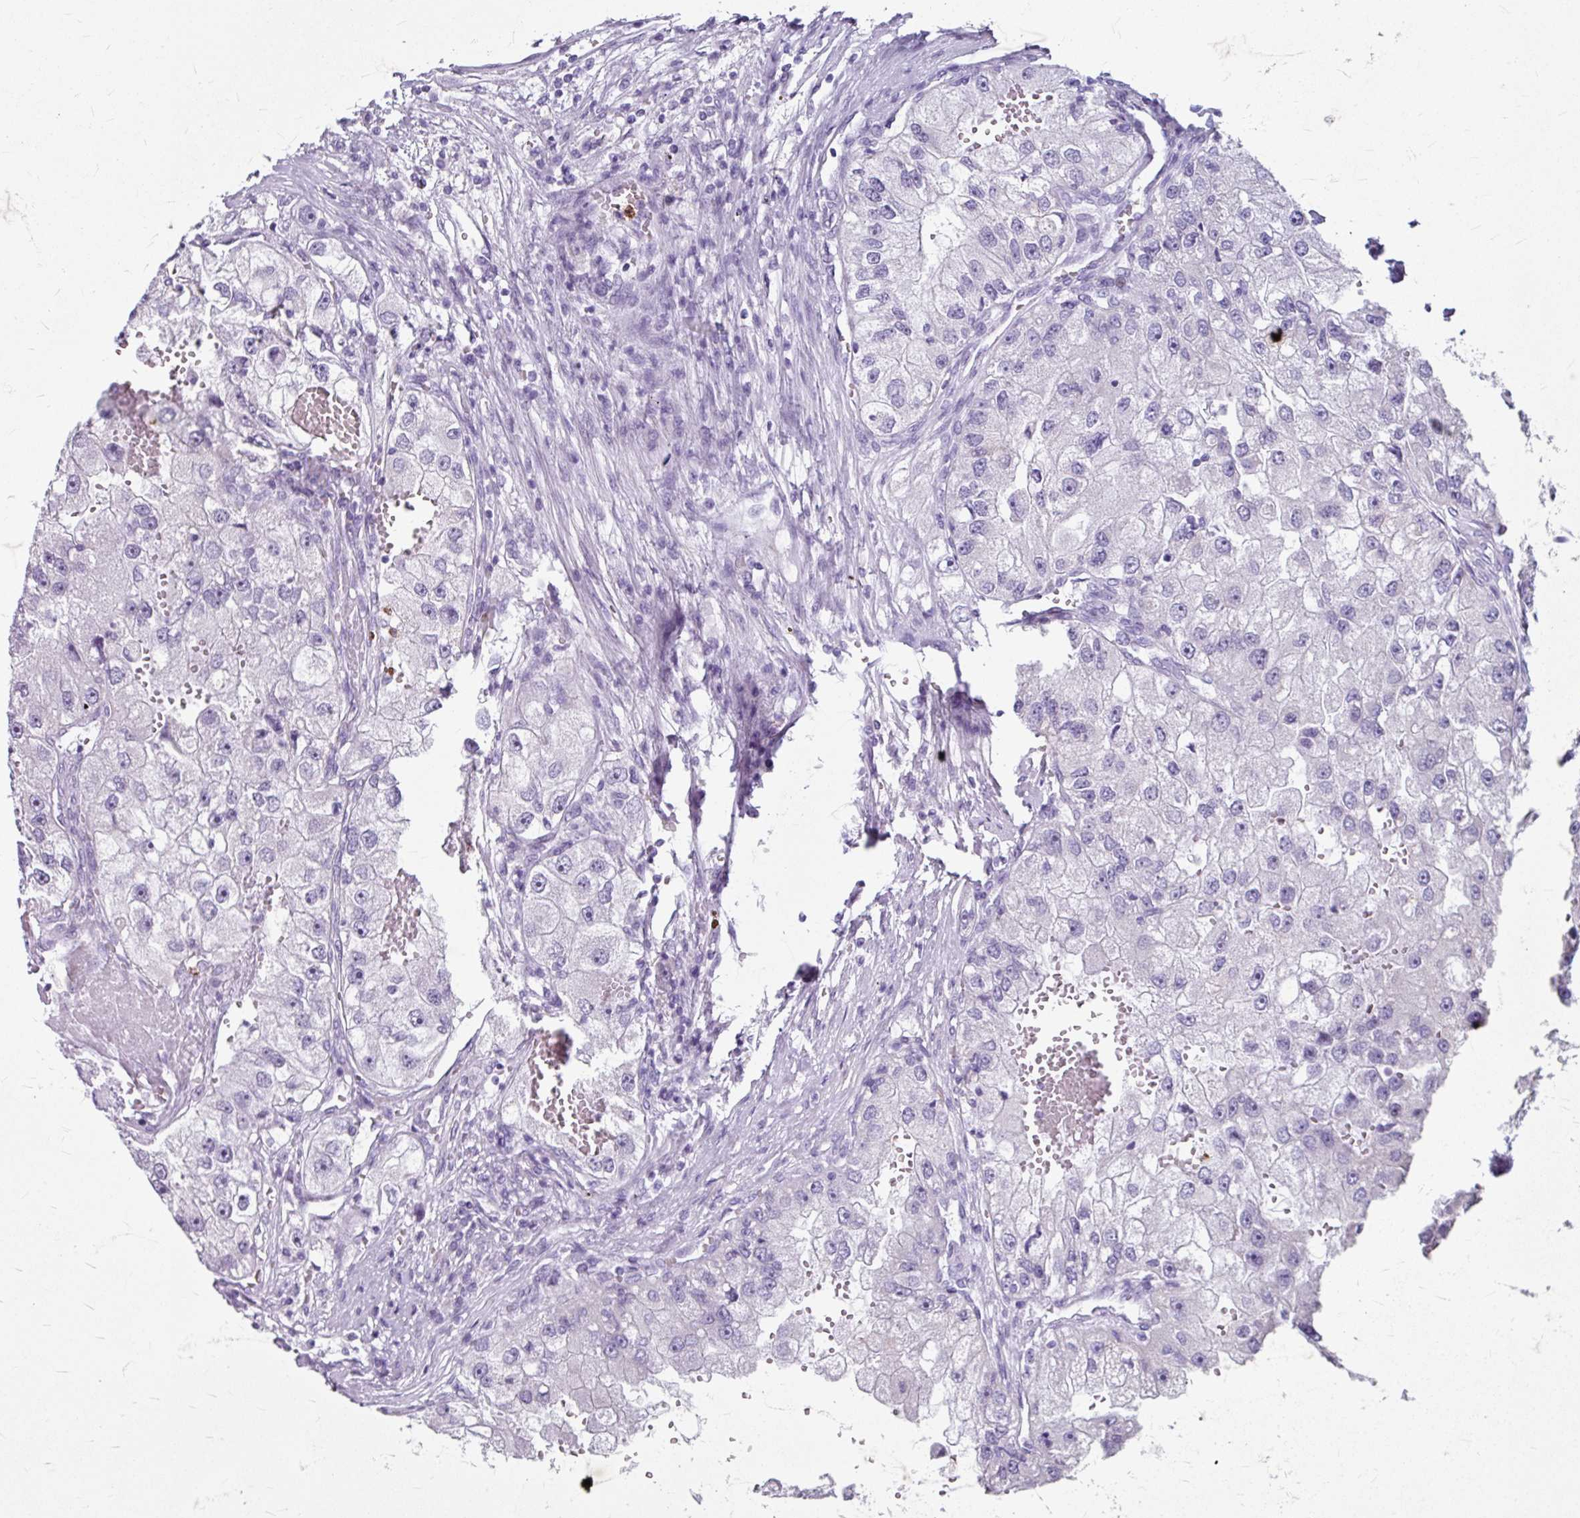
{"staining": {"intensity": "negative", "quantity": "none", "location": "none"}, "tissue": "renal cancer", "cell_type": "Tumor cells", "image_type": "cancer", "snomed": [{"axis": "morphology", "description": "Adenocarcinoma, NOS"}, {"axis": "topography", "description": "Kidney"}], "caption": "IHC photomicrograph of renal adenocarcinoma stained for a protein (brown), which exhibits no positivity in tumor cells.", "gene": "ANKRD1", "patient": {"sex": "male", "age": 63}}